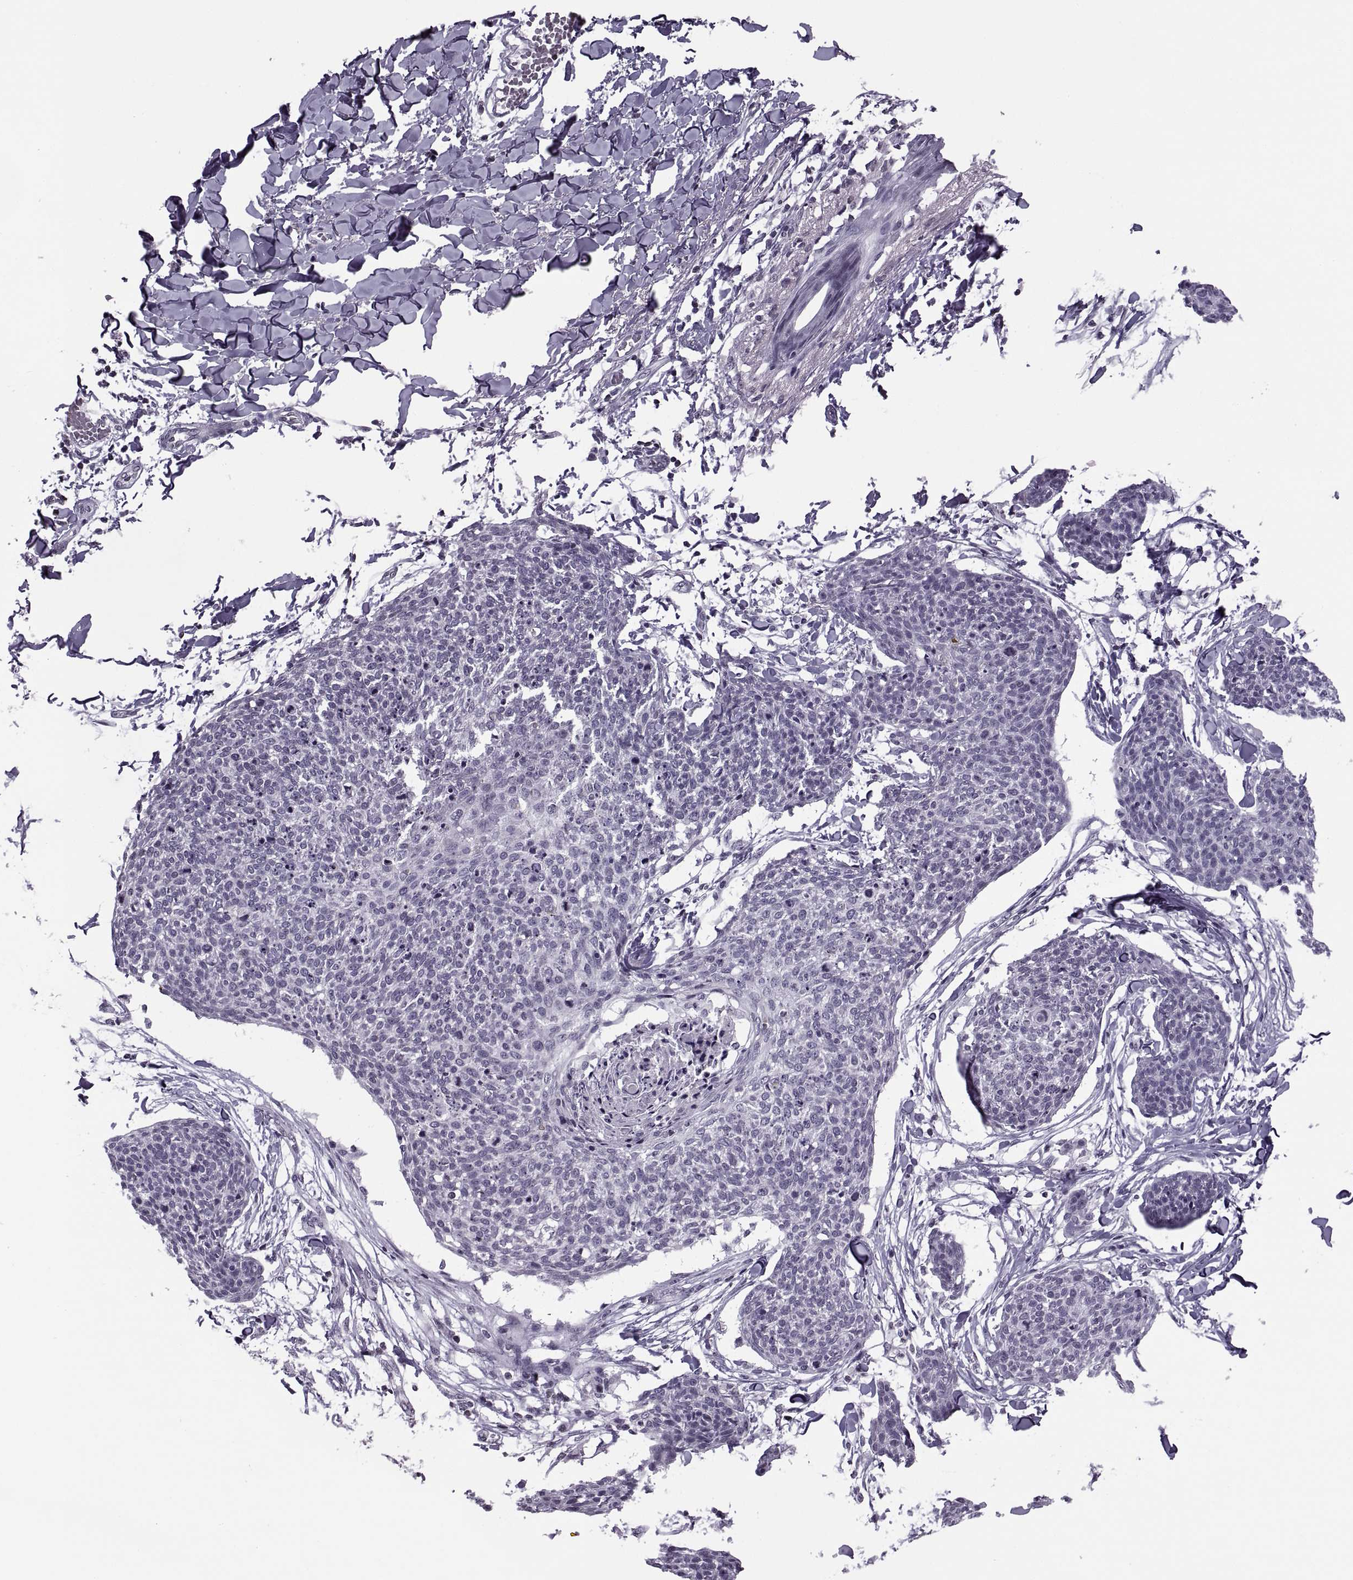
{"staining": {"intensity": "negative", "quantity": "none", "location": "none"}, "tissue": "skin cancer", "cell_type": "Tumor cells", "image_type": "cancer", "snomed": [{"axis": "morphology", "description": "Squamous cell carcinoma, NOS"}, {"axis": "topography", "description": "Skin"}, {"axis": "topography", "description": "Vulva"}], "caption": "Human skin cancer (squamous cell carcinoma) stained for a protein using IHC reveals no staining in tumor cells.", "gene": "H1-8", "patient": {"sex": "female", "age": 75}}